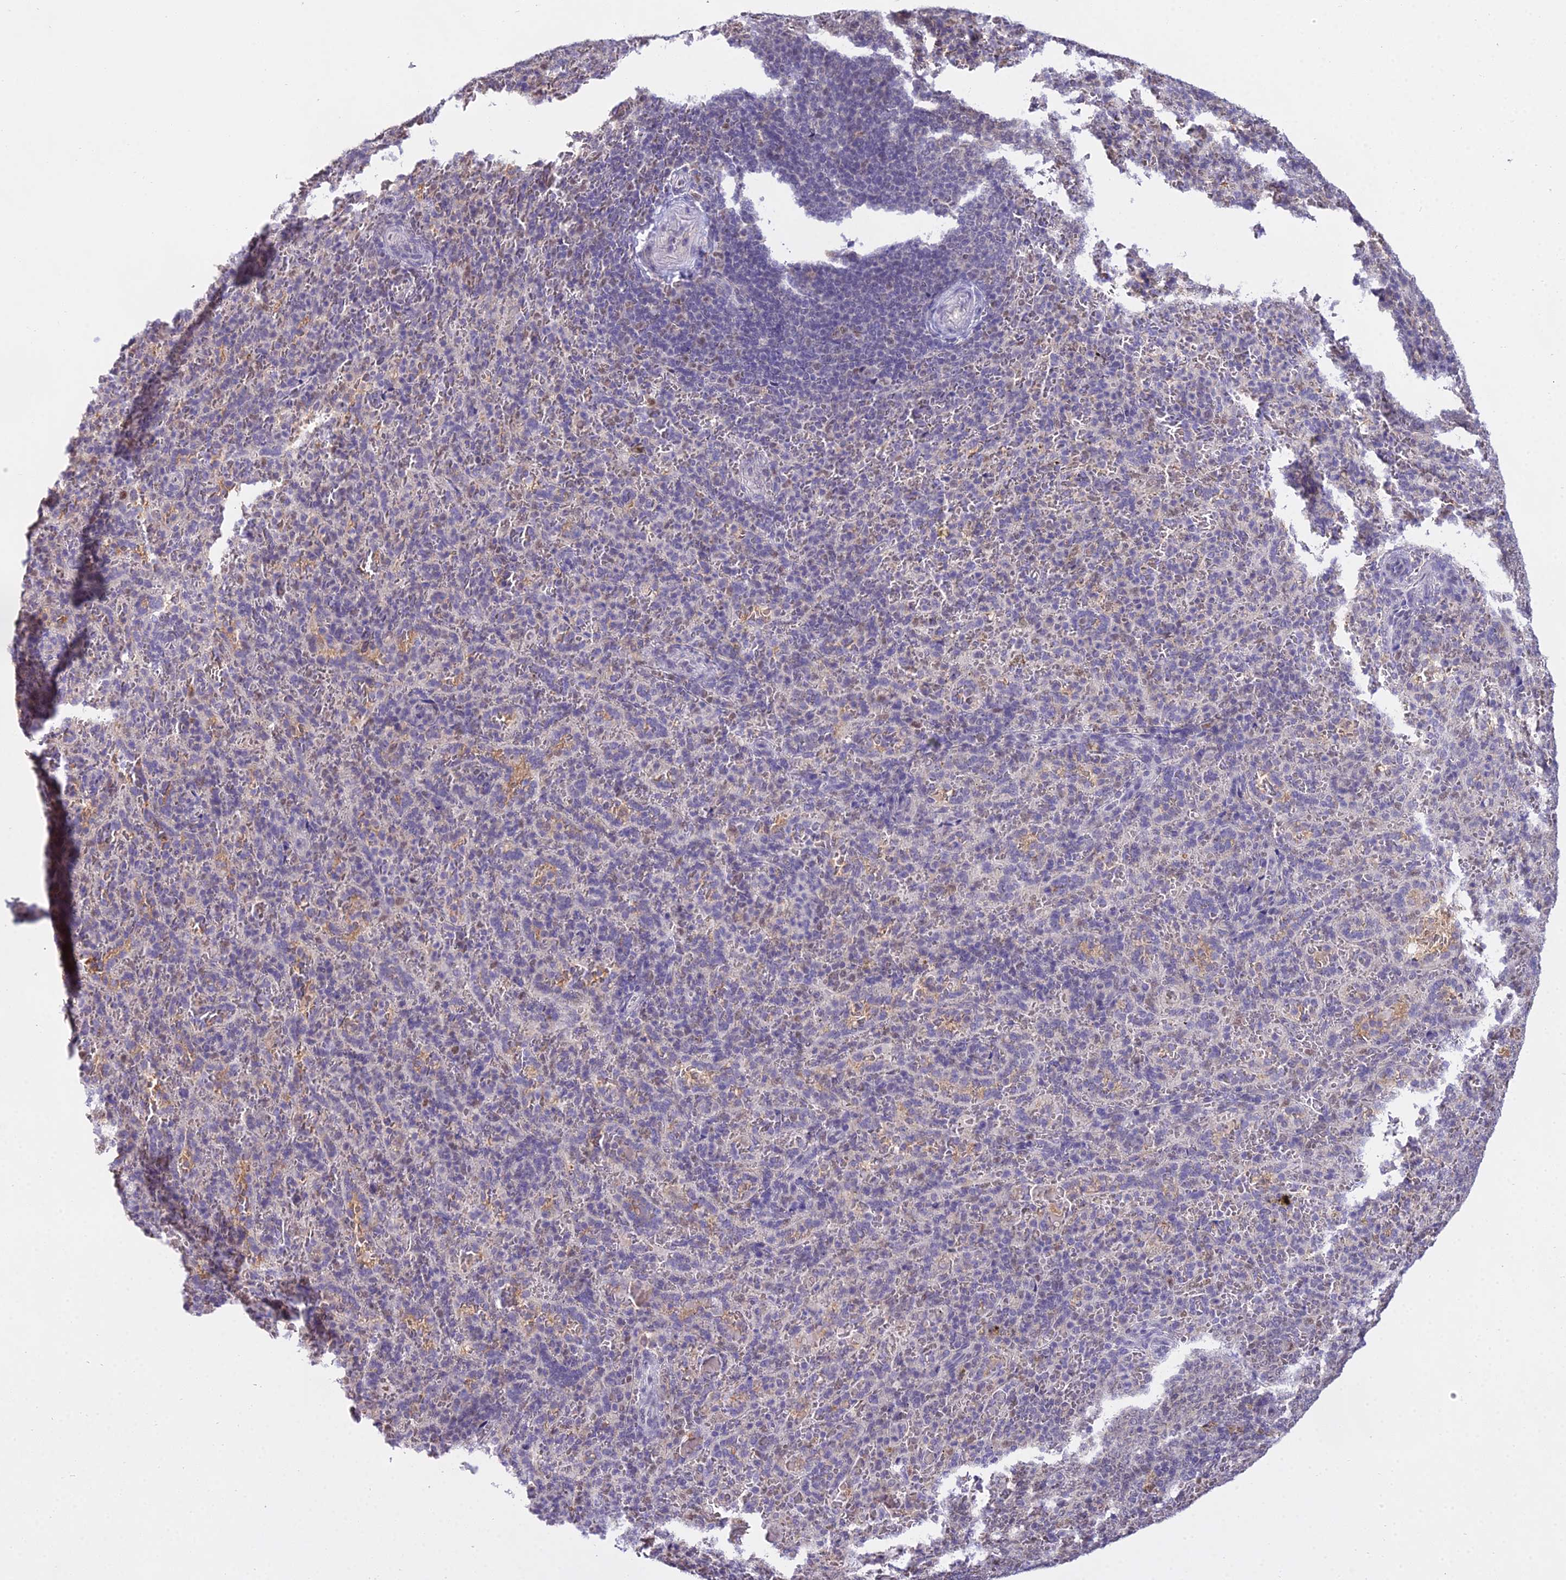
{"staining": {"intensity": "negative", "quantity": "none", "location": "none"}, "tissue": "spleen", "cell_type": "Cells in red pulp", "image_type": "normal", "snomed": [{"axis": "morphology", "description": "Normal tissue, NOS"}, {"axis": "topography", "description": "Spleen"}], "caption": "A photomicrograph of spleen stained for a protein reveals no brown staining in cells in red pulp.", "gene": "MAT2A", "patient": {"sex": "female", "age": 21}}